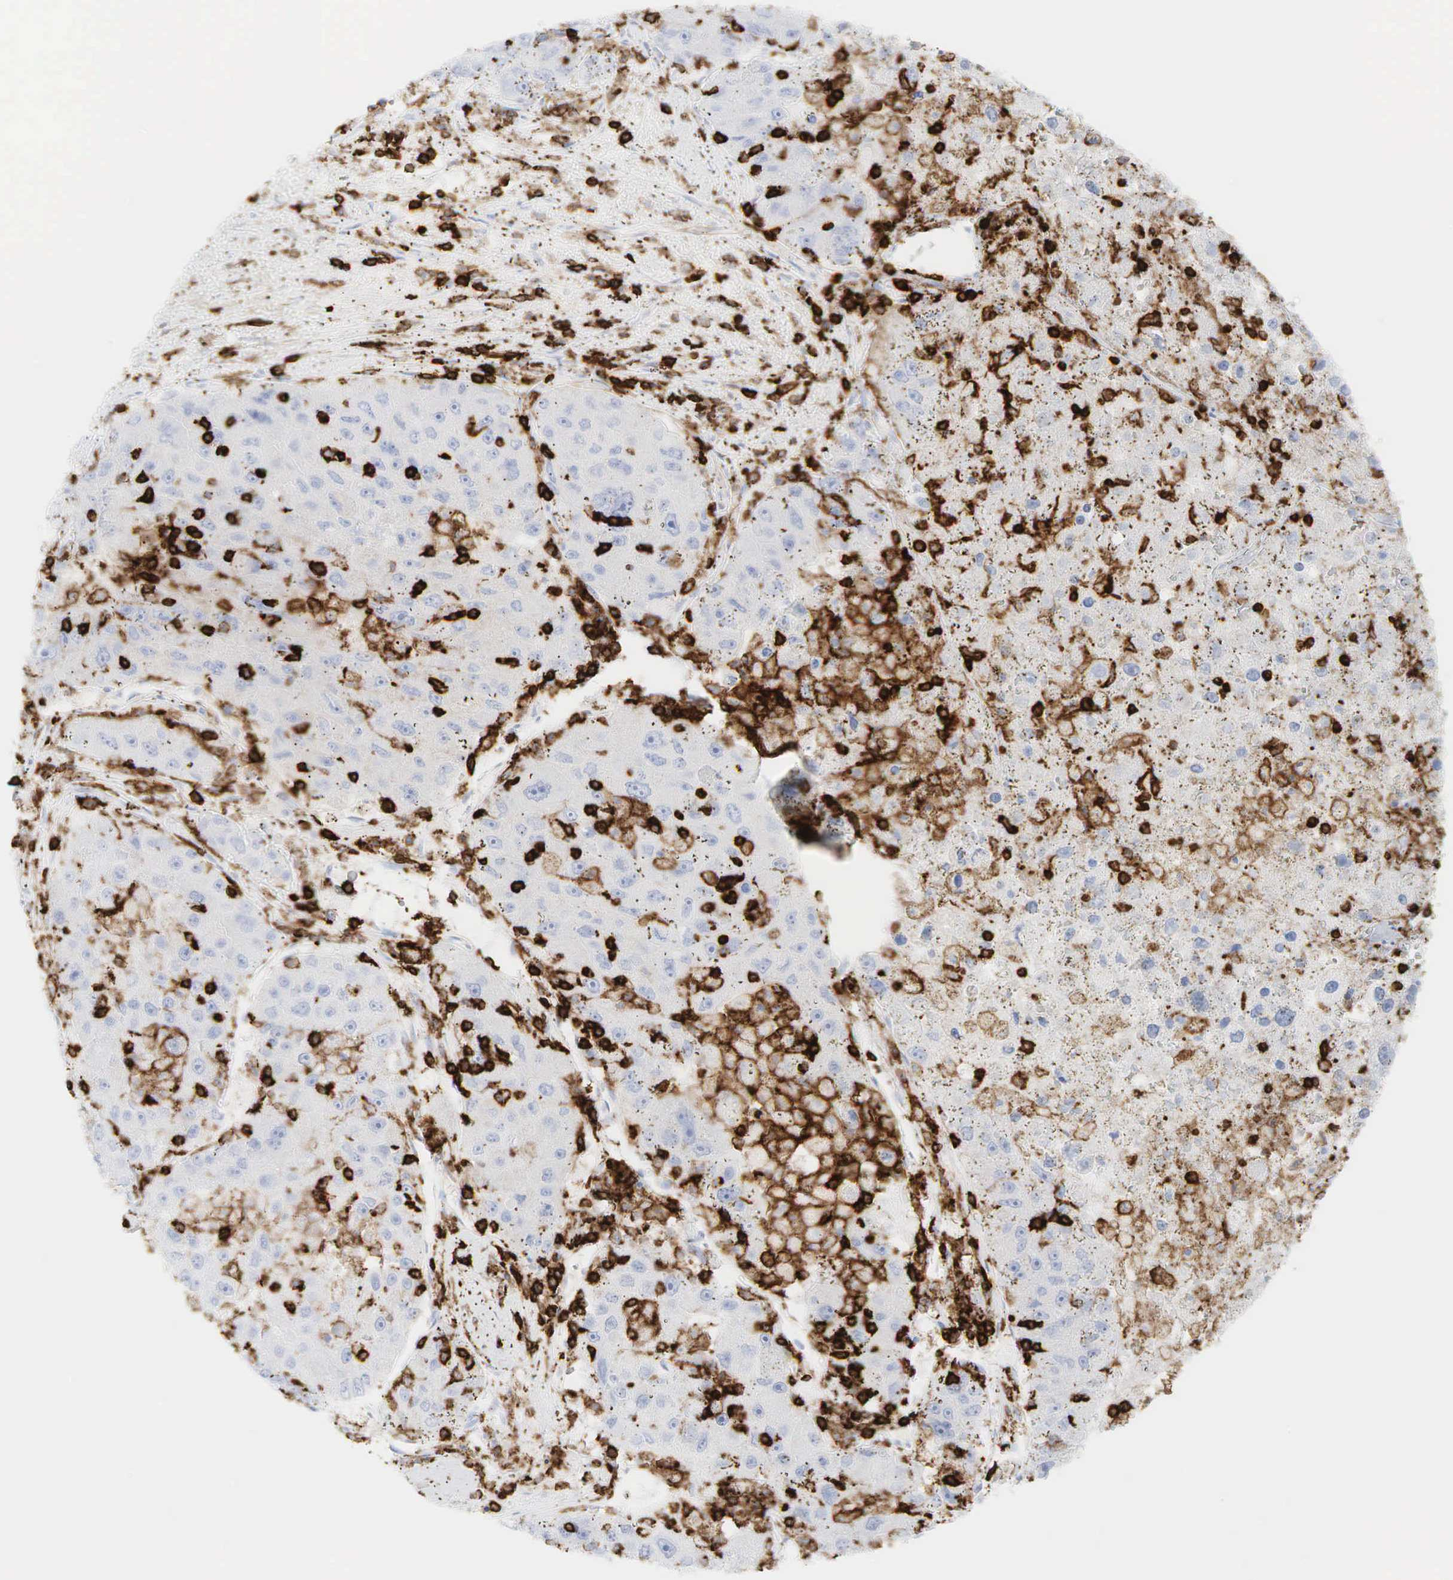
{"staining": {"intensity": "negative", "quantity": "none", "location": "none"}, "tissue": "liver cancer", "cell_type": "Tumor cells", "image_type": "cancer", "snomed": [{"axis": "morphology", "description": "Carcinoma, Hepatocellular, NOS"}, {"axis": "topography", "description": "Liver"}], "caption": "Tumor cells show no significant positivity in liver hepatocellular carcinoma. (Brightfield microscopy of DAB immunohistochemistry at high magnification).", "gene": "PTPRC", "patient": {"sex": "male", "age": 49}}